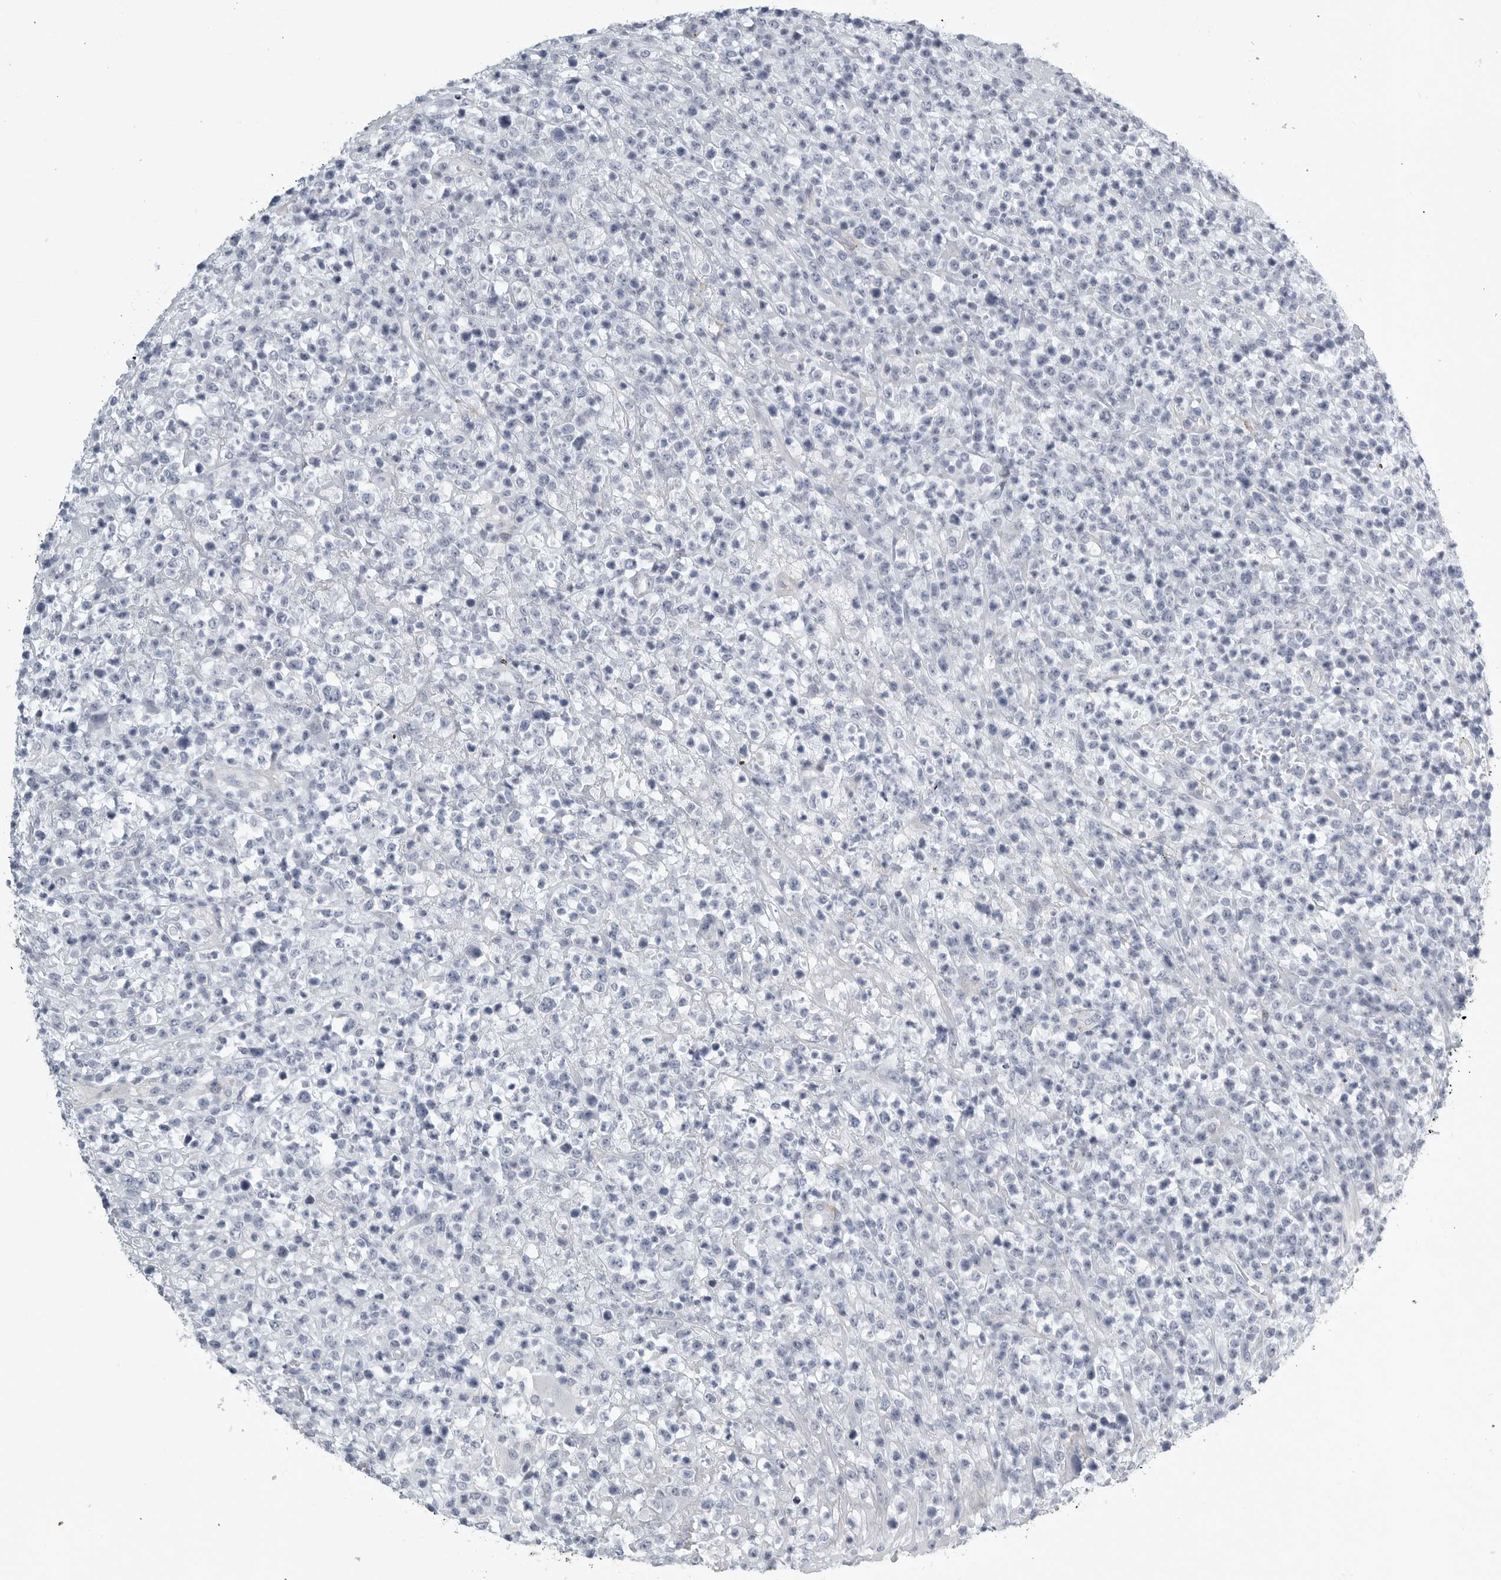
{"staining": {"intensity": "negative", "quantity": "none", "location": "none"}, "tissue": "lymphoma", "cell_type": "Tumor cells", "image_type": "cancer", "snomed": [{"axis": "morphology", "description": "Malignant lymphoma, non-Hodgkin's type, High grade"}, {"axis": "topography", "description": "Colon"}], "caption": "Human lymphoma stained for a protein using immunohistochemistry (IHC) displays no positivity in tumor cells.", "gene": "TNR", "patient": {"sex": "female", "age": 53}}